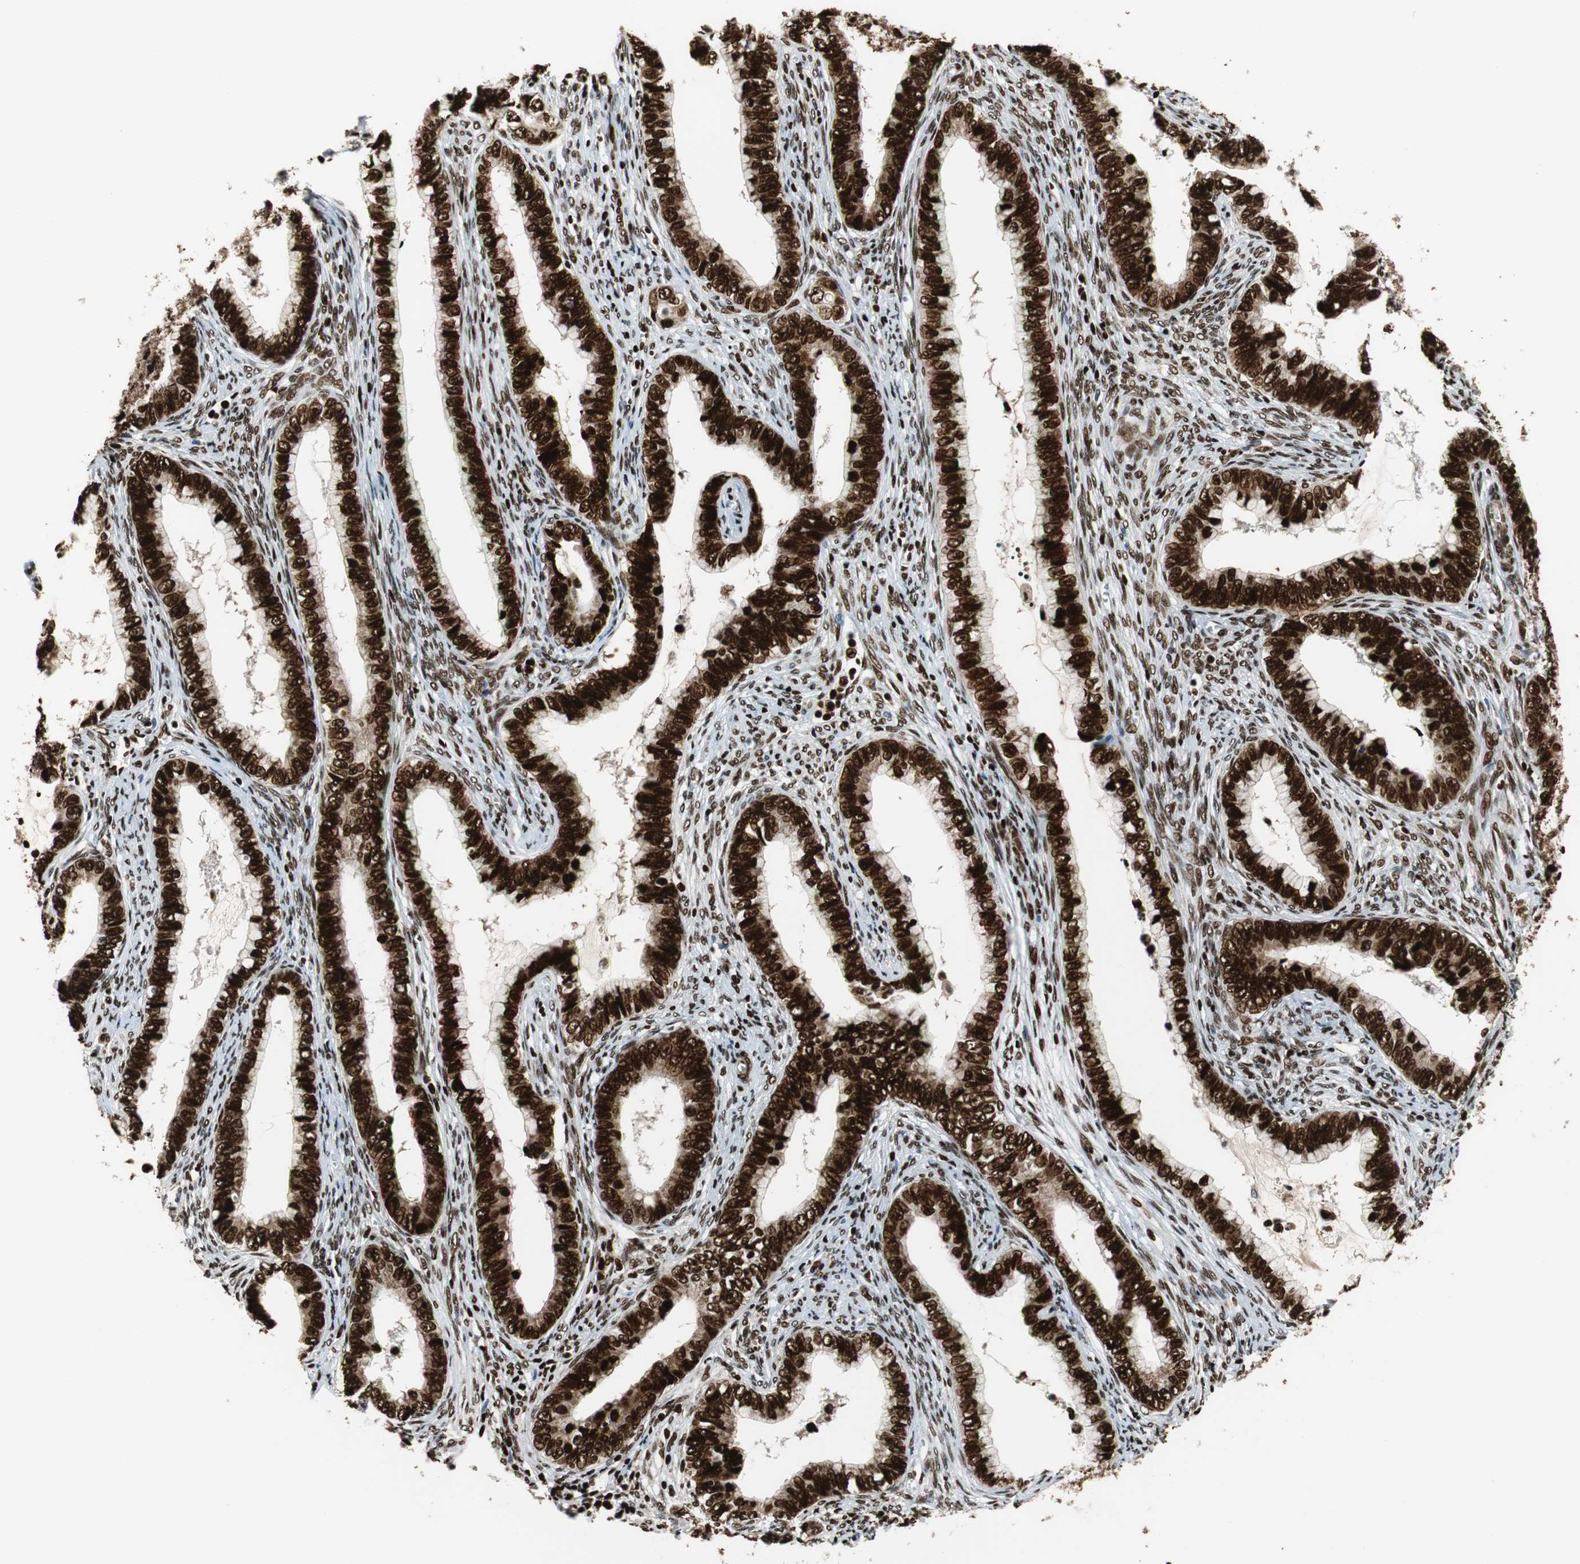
{"staining": {"intensity": "strong", "quantity": ">75%", "location": "cytoplasmic/membranous,nuclear"}, "tissue": "cervical cancer", "cell_type": "Tumor cells", "image_type": "cancer", "snomed": [{"axis": "morphology", "description": "Adenocarcinoma, NOS"}, {"axis": "topography", "description": "Cervix"}], "caption": "Protein staining by IHC displays strong cytoplasmic/membranous and nuclear expression in about >75% of tumor cells in cervical cancer.", "gene": "HDAC1", "patient": {"sex": "female", "age": 44}}